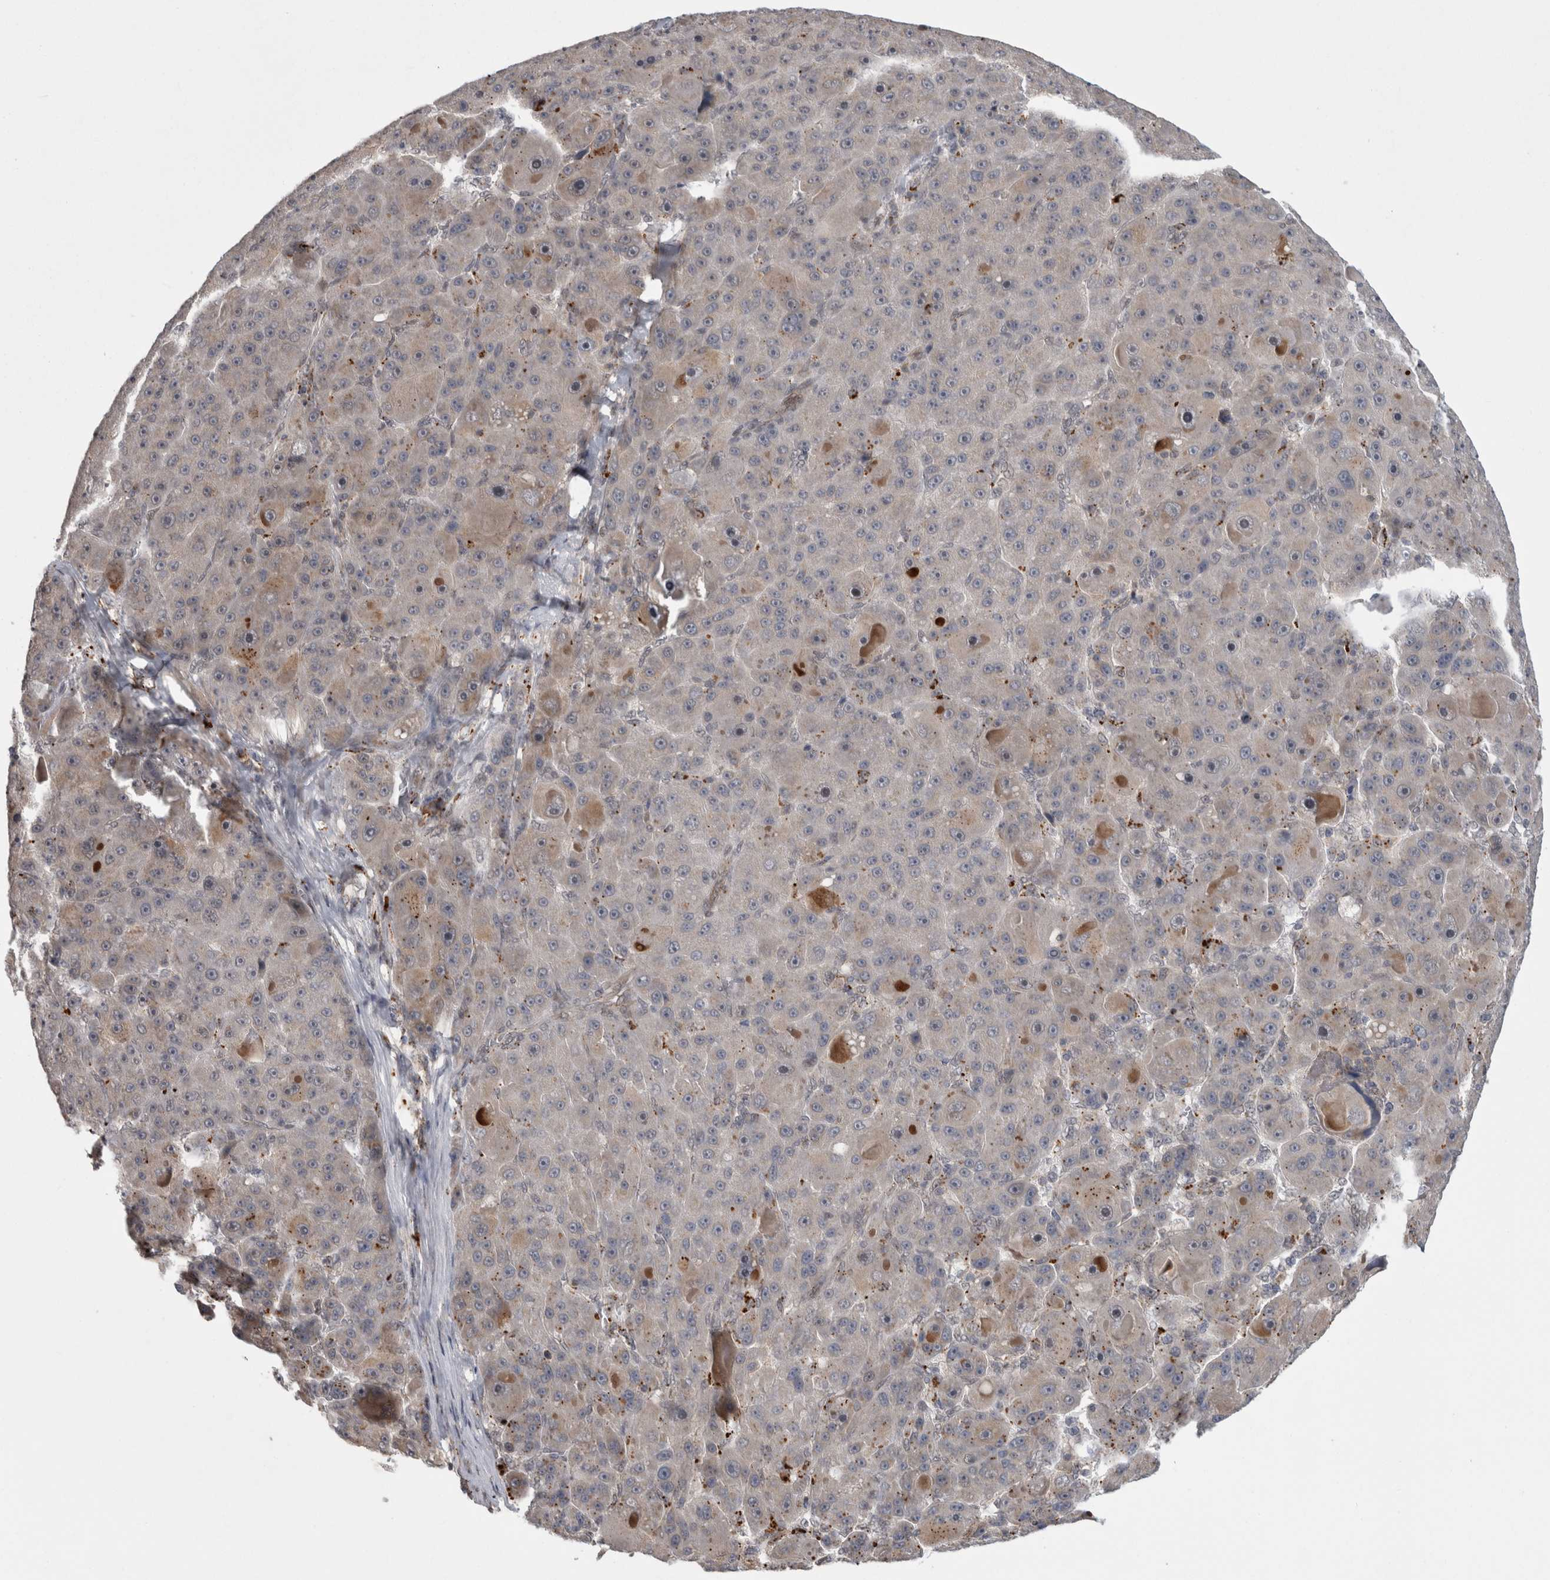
{"staining": {"intensity": "moderate", "quantity": "<25%", "location": "cytoplasmic/membranous"}, "tissue": "liver cancer", "cell_type": "Tumor cells", "image_type": "cancer", "snomed": [{"axis": "morphology", "description": "Carcinoma, Hepatocellular, NOS"}, {"axis": "topography", "description": "Liver"}], "caption": "This is a photomicrograph of IHC staining of liver cancer (hepatocellular carcinoma), which shows moderate staining in the cytoplasmic/membranous of tumor cells.", "gene": "MTBP", "patient": {"sex": "male", "age": 76}}